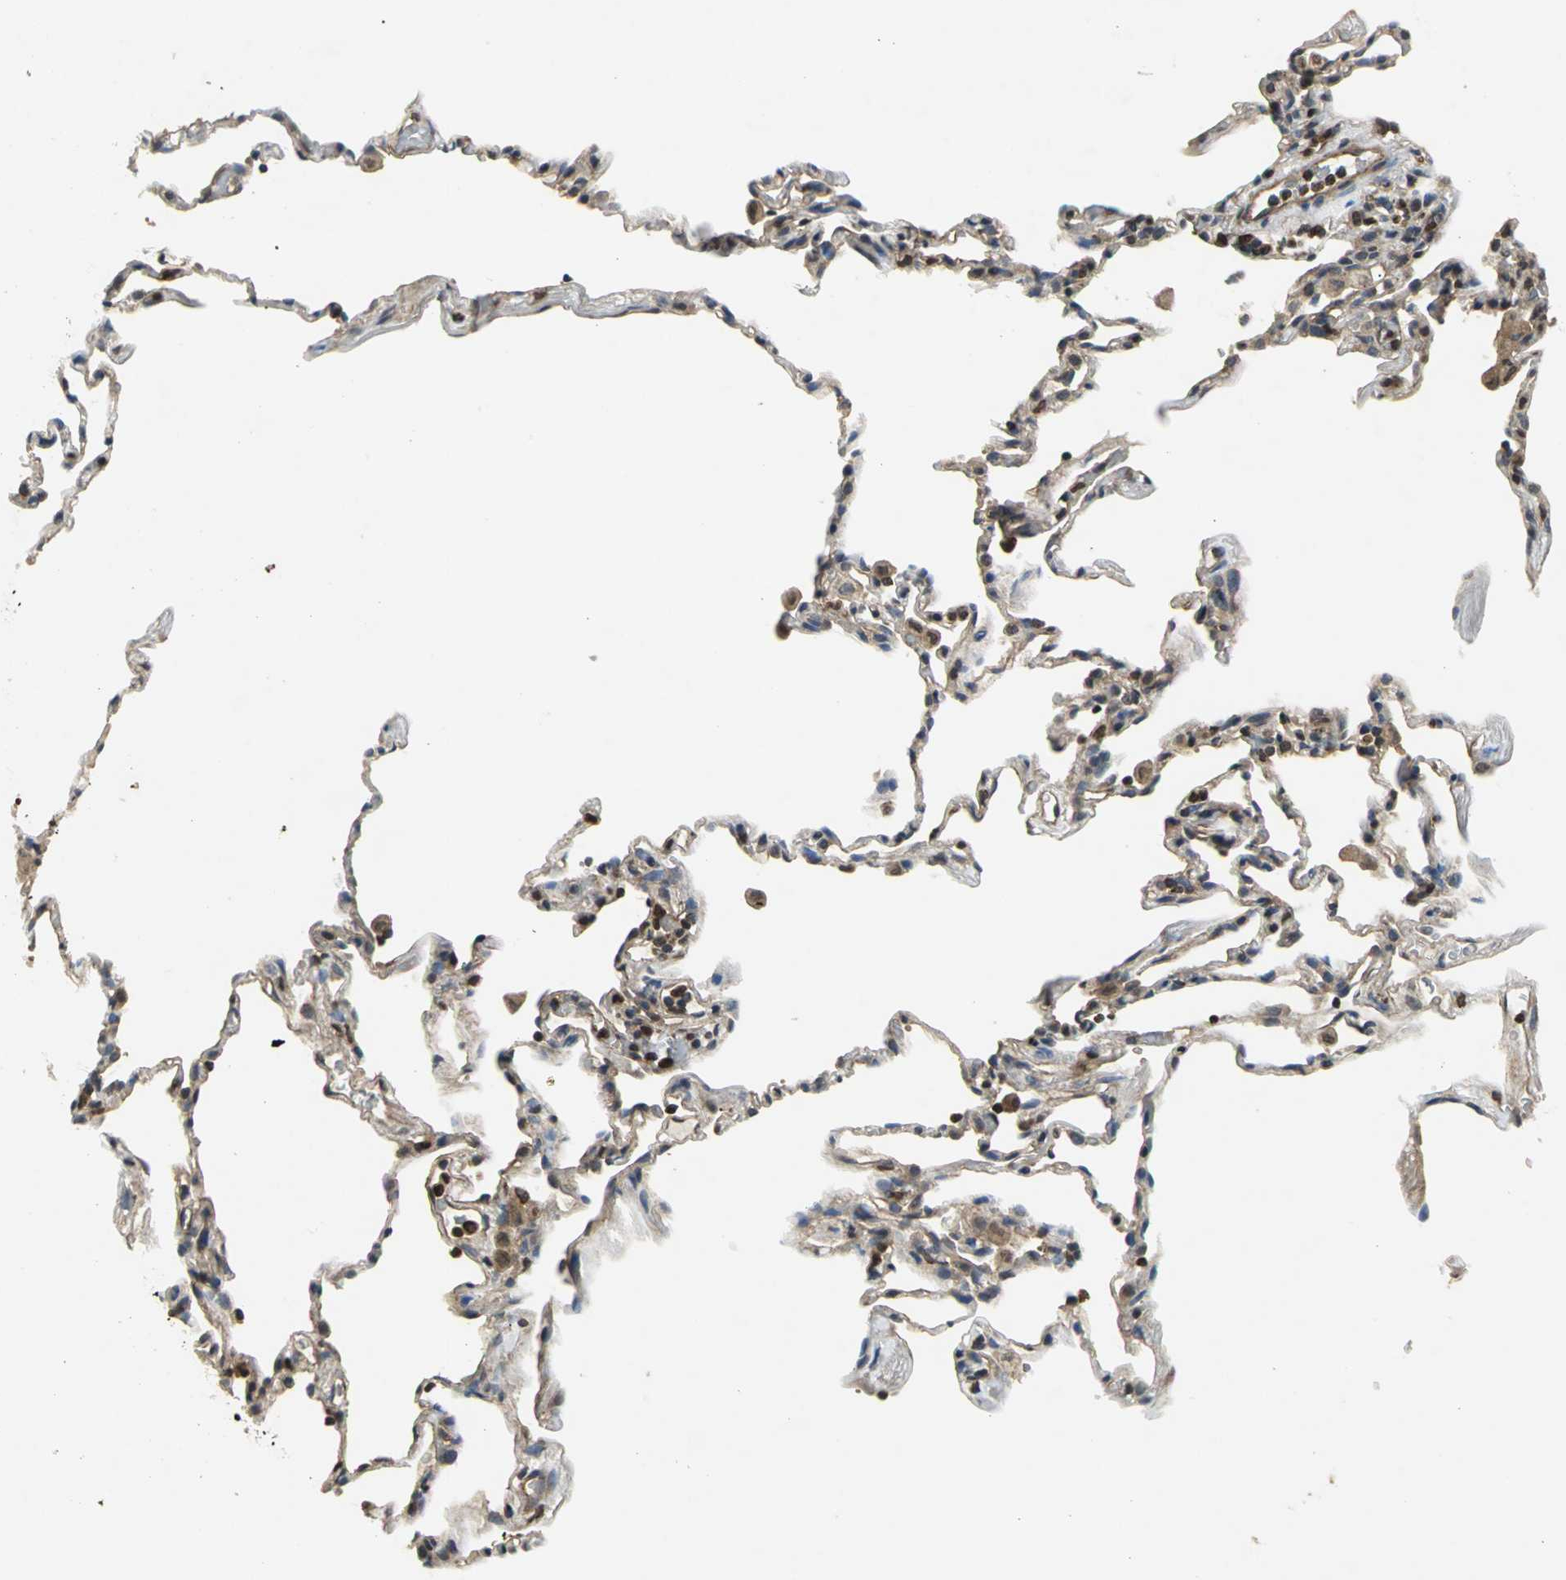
{"staining": {"intensity": "moderate", "quantity": "25%-75%", "location": "cytoplasmic/membranous,nuclear"}, "tissue": "lung", "cell_type": "Alveolar cells", "image_type": "normal", "snomed": [{"axis": "morphology", "description": "Normal tissue, NOS"}, {"axis": "topography", "description": "Lung"}], "caption": "This is an image of immunohistochemistry staining of benign lung, which shows moderate positivity in the cytoplasmic/membranous,nuclear of alveolar cells.", "gene": "AHR", "patient": {"sex": "male", "age": 59}}